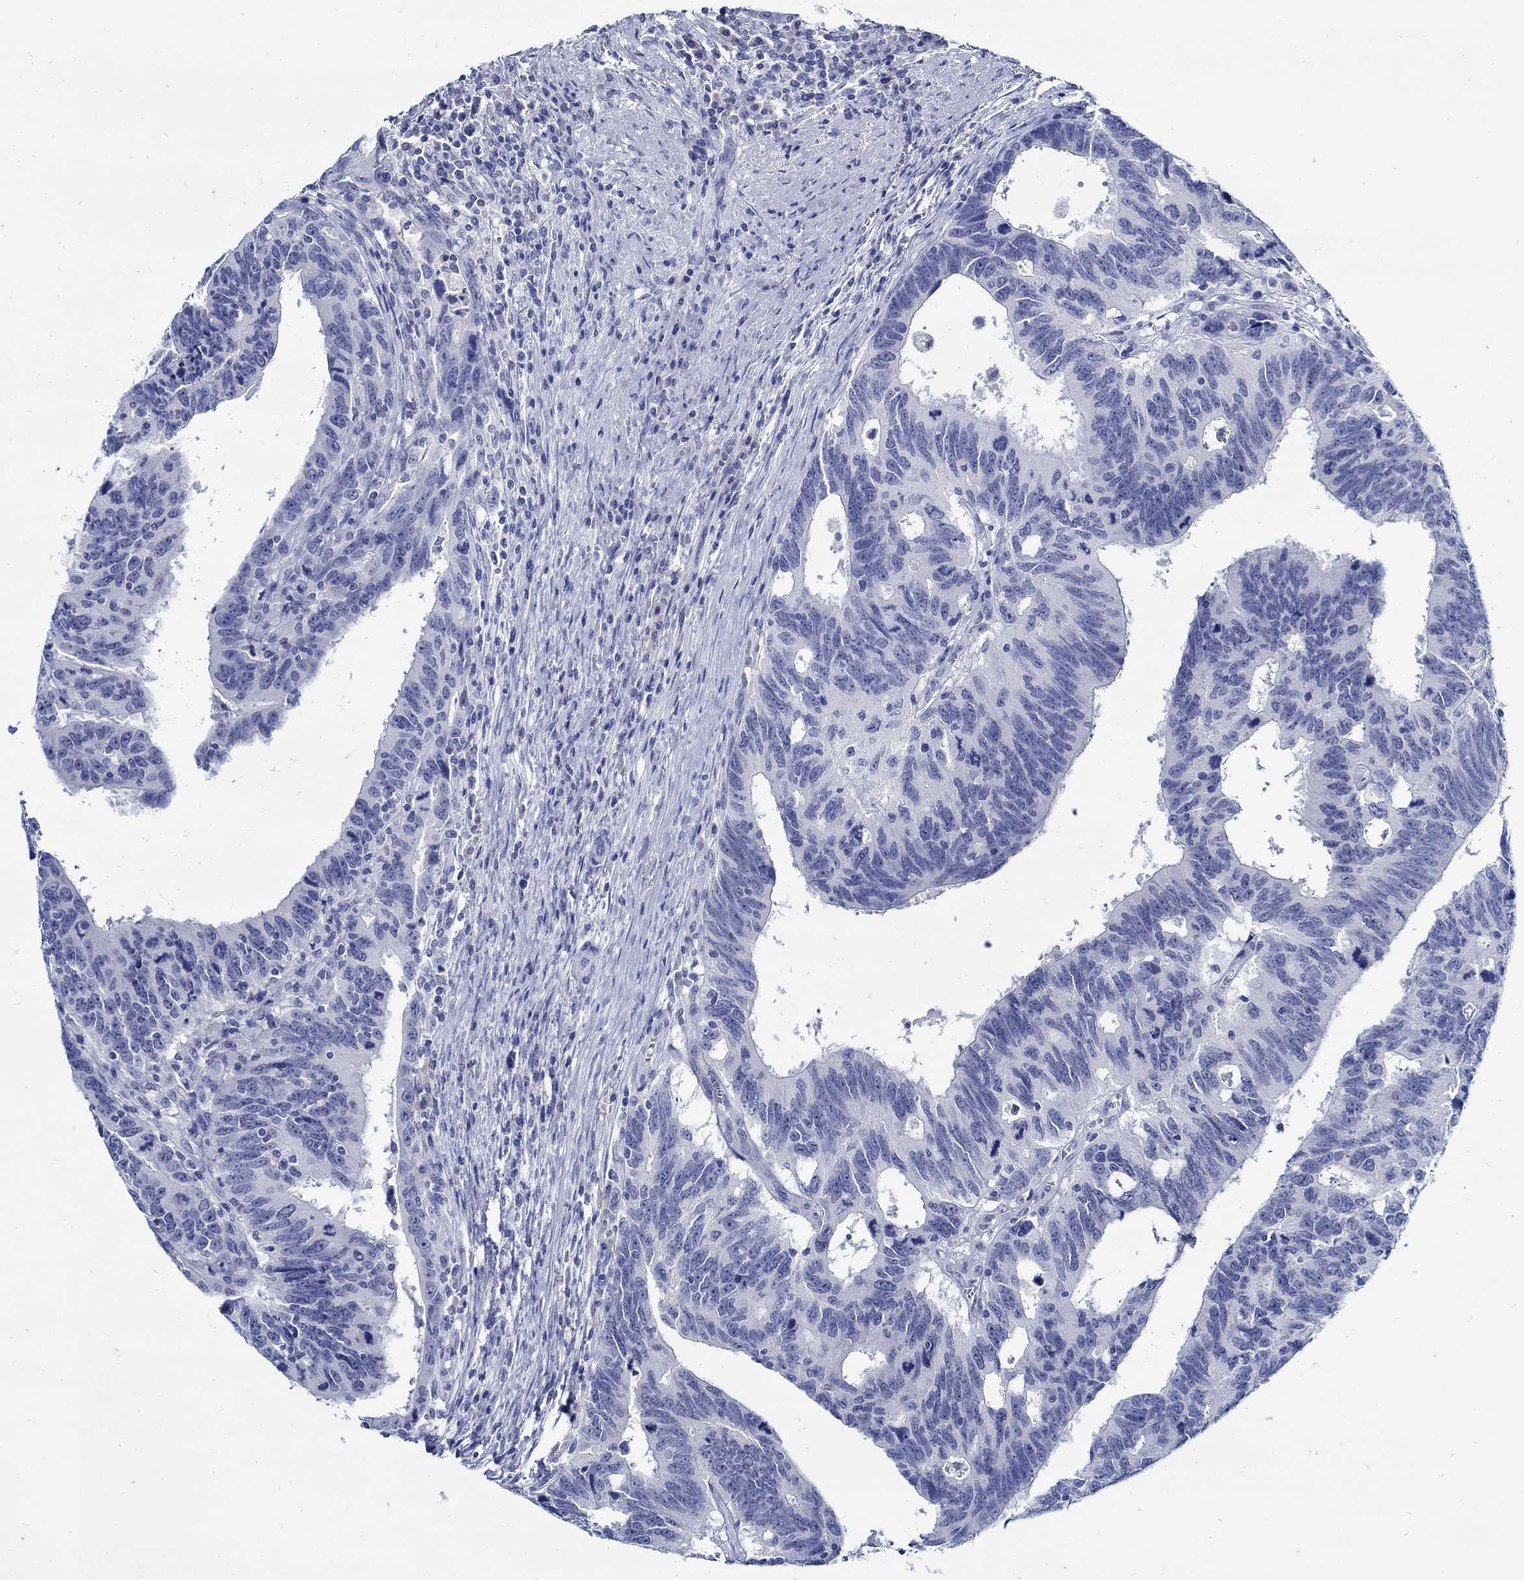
{"staining": {"intensity": "negative", "quantity": "none", "location": "none"}, "tissue": "colorectal cancer", "cell_type": "Tumor cells", "image_type": "cancer", "snomed": [{"axis": "morphology", "description": "Adenocarcinoma, NOS"}, {"axis": "topography", "description": "Colon"}], "caption": "Colorectal adenocarcinoma was stained to show a protein in brown. There is no significant positivity in tumor cells.", "gene": "PAX9", "patient": {"sex": "female", "age": 77}}